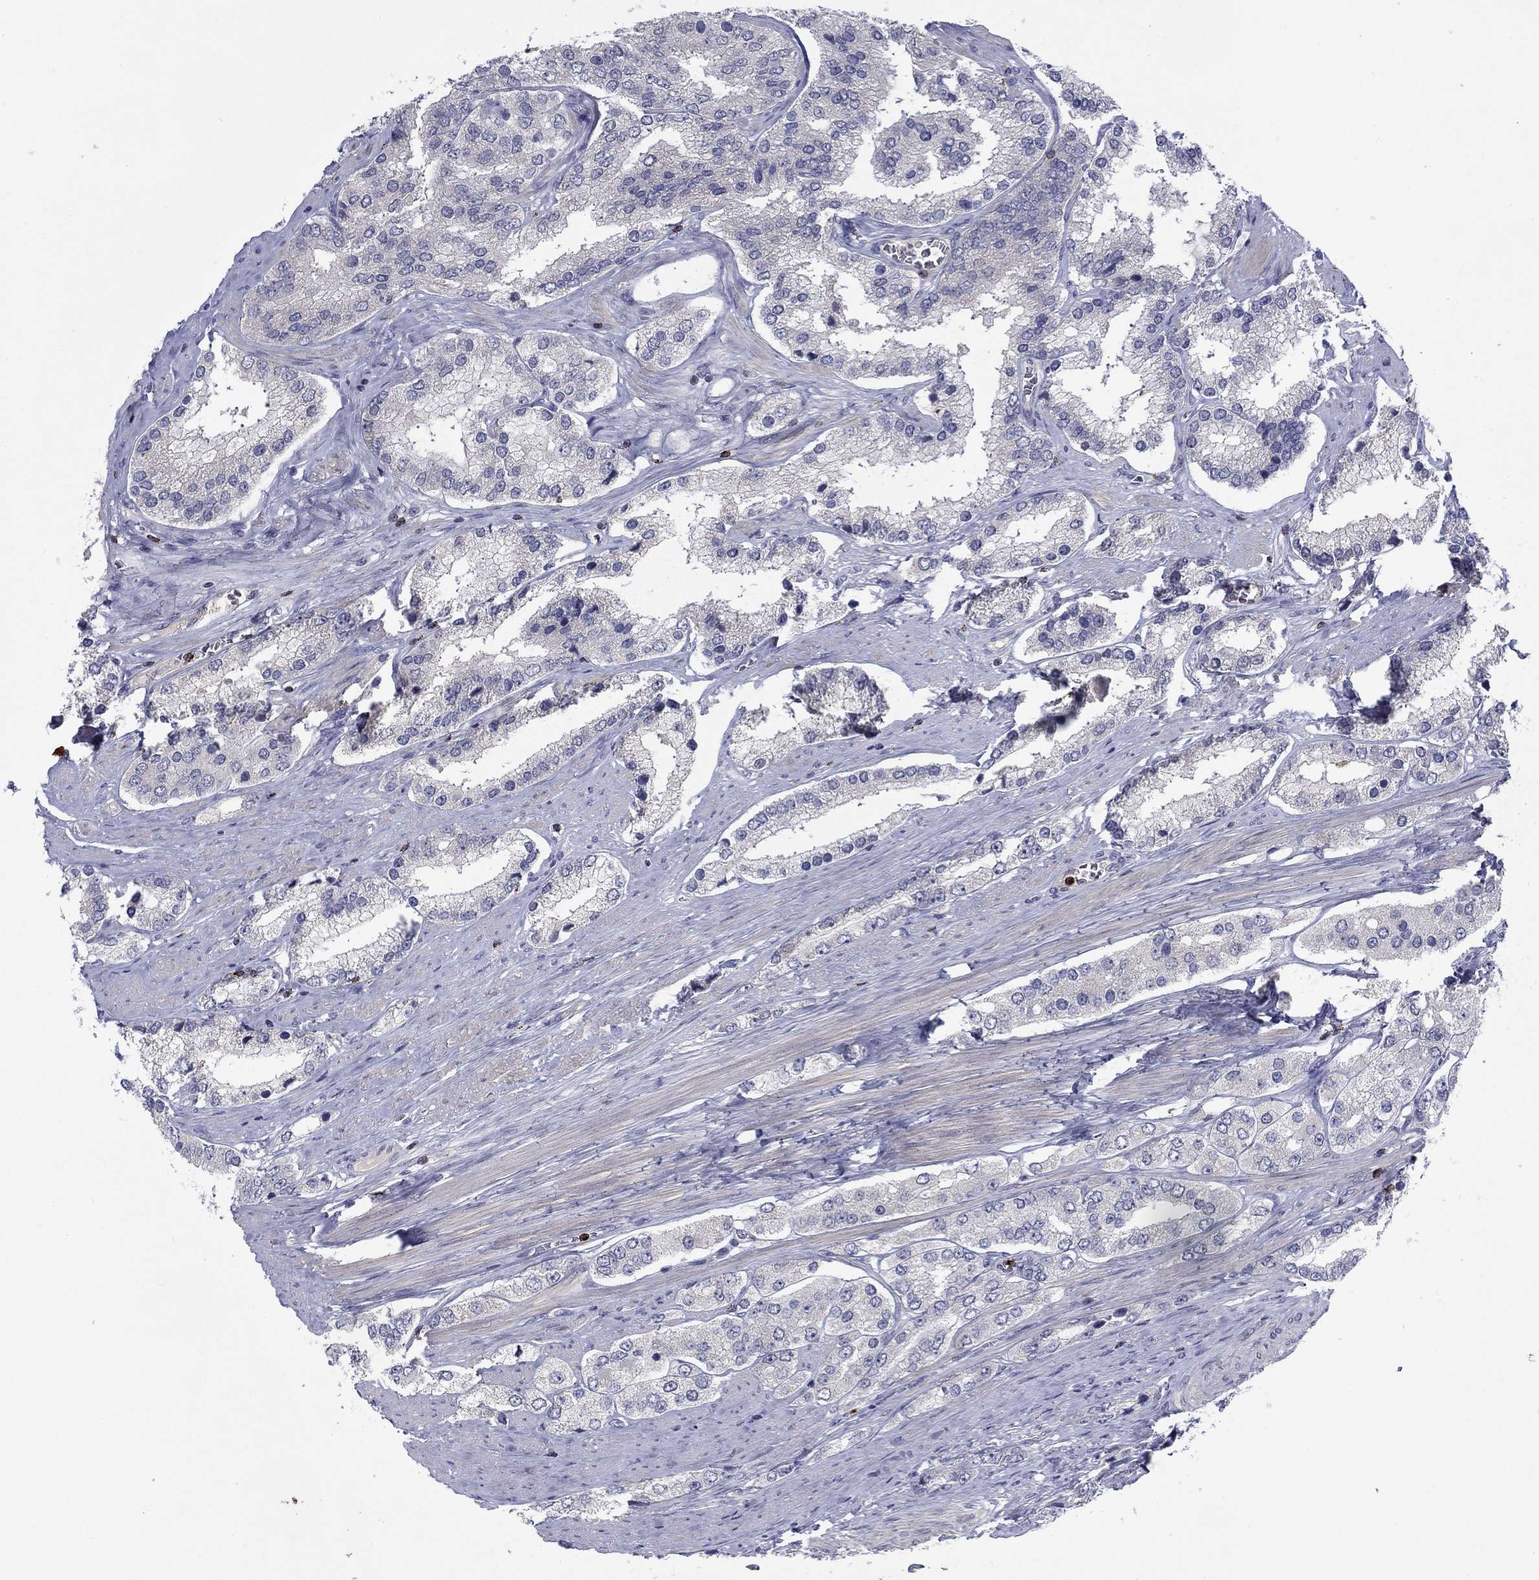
{"staining": {"intensity": "negative", "quantity": "none", "location": "none"}, "tissue": "prostate cancer", "cell_type": "Tumor cells", "image_type": "cancer", "snomed": [{"axis": "morphology", "description": "Adenocarcinoma, Low grade"}, {"axis": "topography", "description": "Prostate"}], "caption": "Immunohistochemical staining of human prostate cancer (low-grade adenocarcinoma) reveals no significant expression in tumor cells.", "gene": "GZMA", "patient": {"sex": "male", "age": 69}}